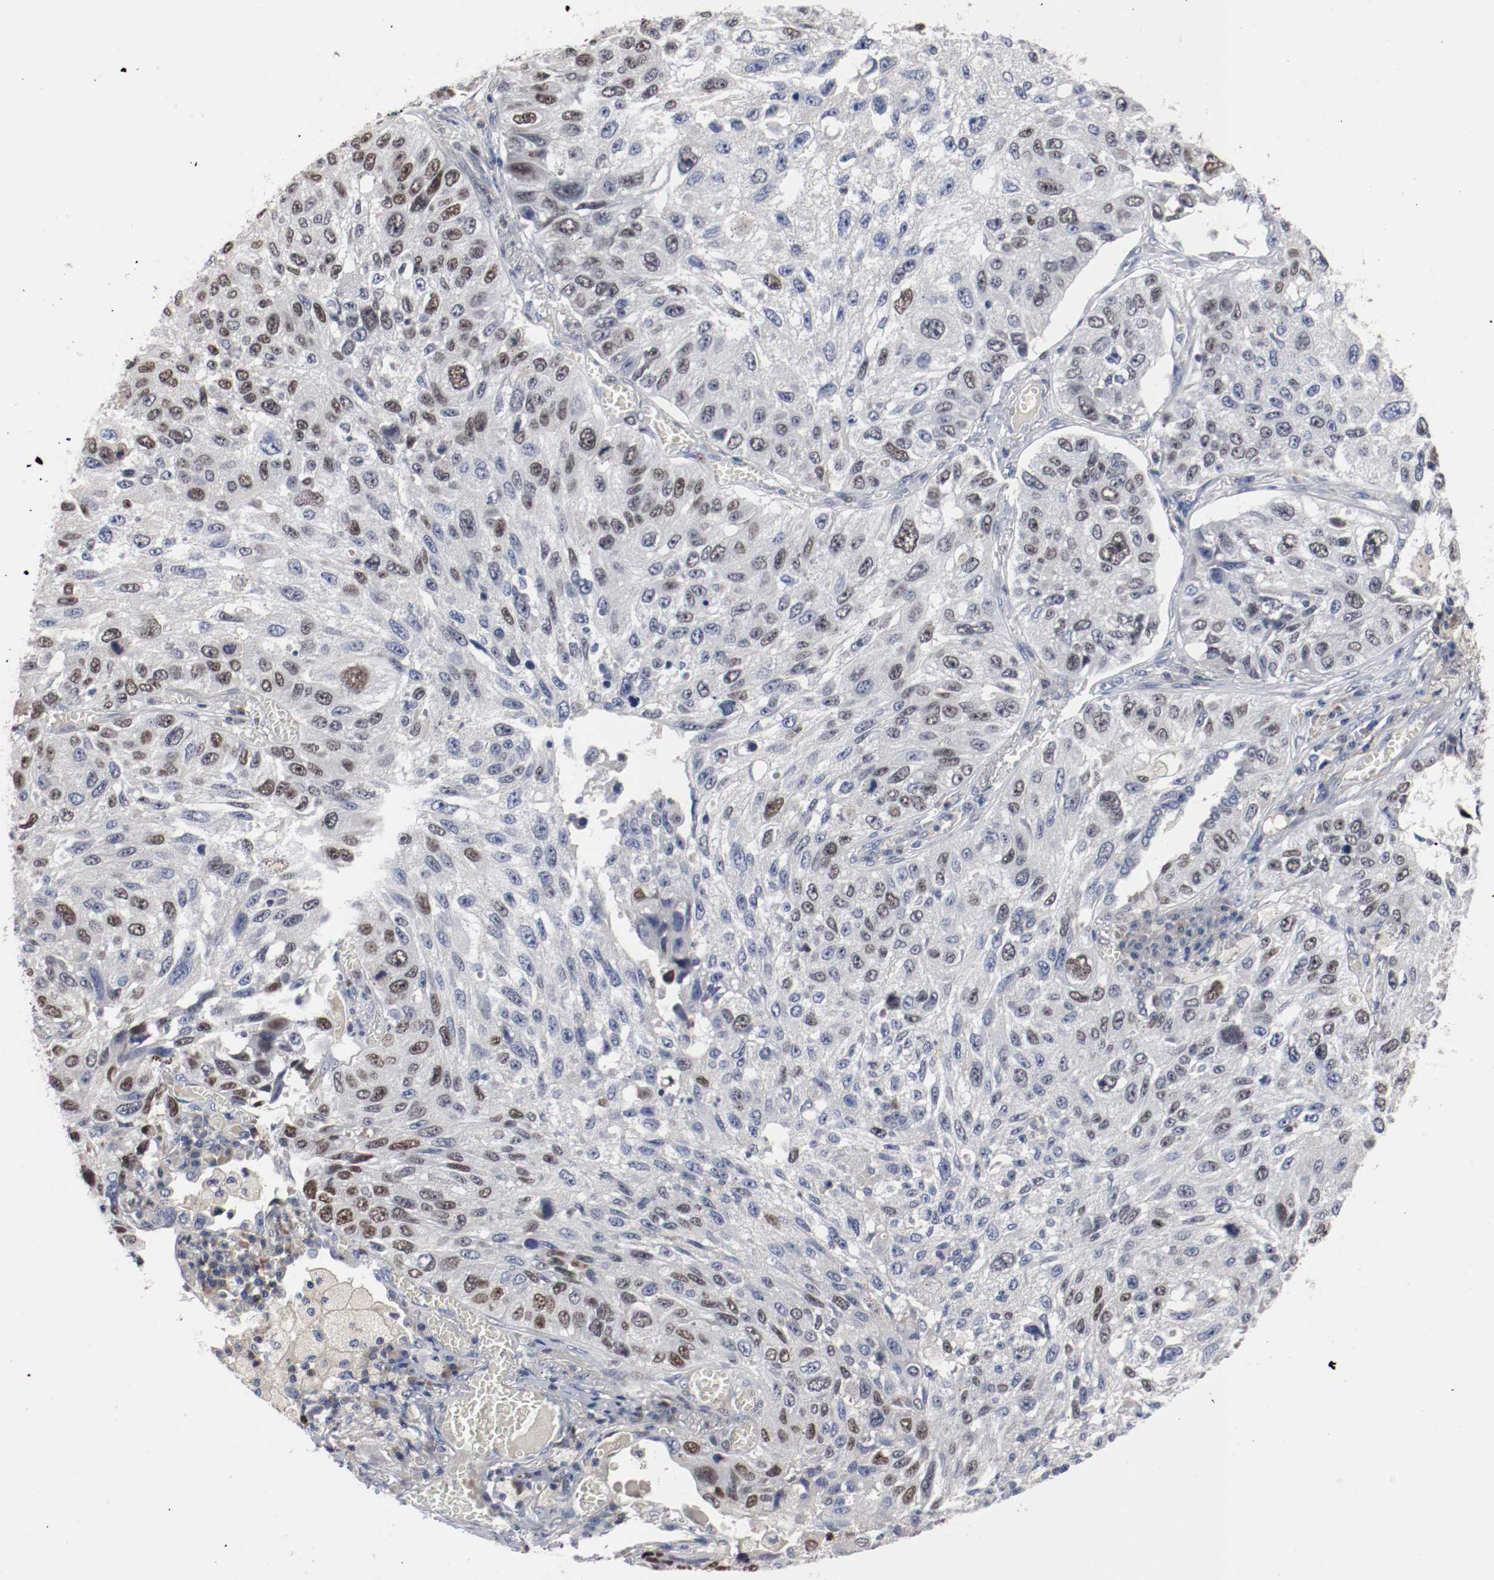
{"staining": {"intensity": "weak", "quantity": "25%-75%", "location": "nuclear"}, "tissue": "lung cancer", "cell_type": "Tumor cells", "image_type": "cancer", "snomed": [{"axis": "morphology", "description": "Squamous cell carcinoma, NOS"}, {"axis": "topography", "description": "Lung"}], "caption": "An image of human lung squamous cell carcinoma stained for a protein reveals weak nuclear brown staining in tumor cells.", "gene": "MCM6", "patient": {"sex": "male", "age": 71}}